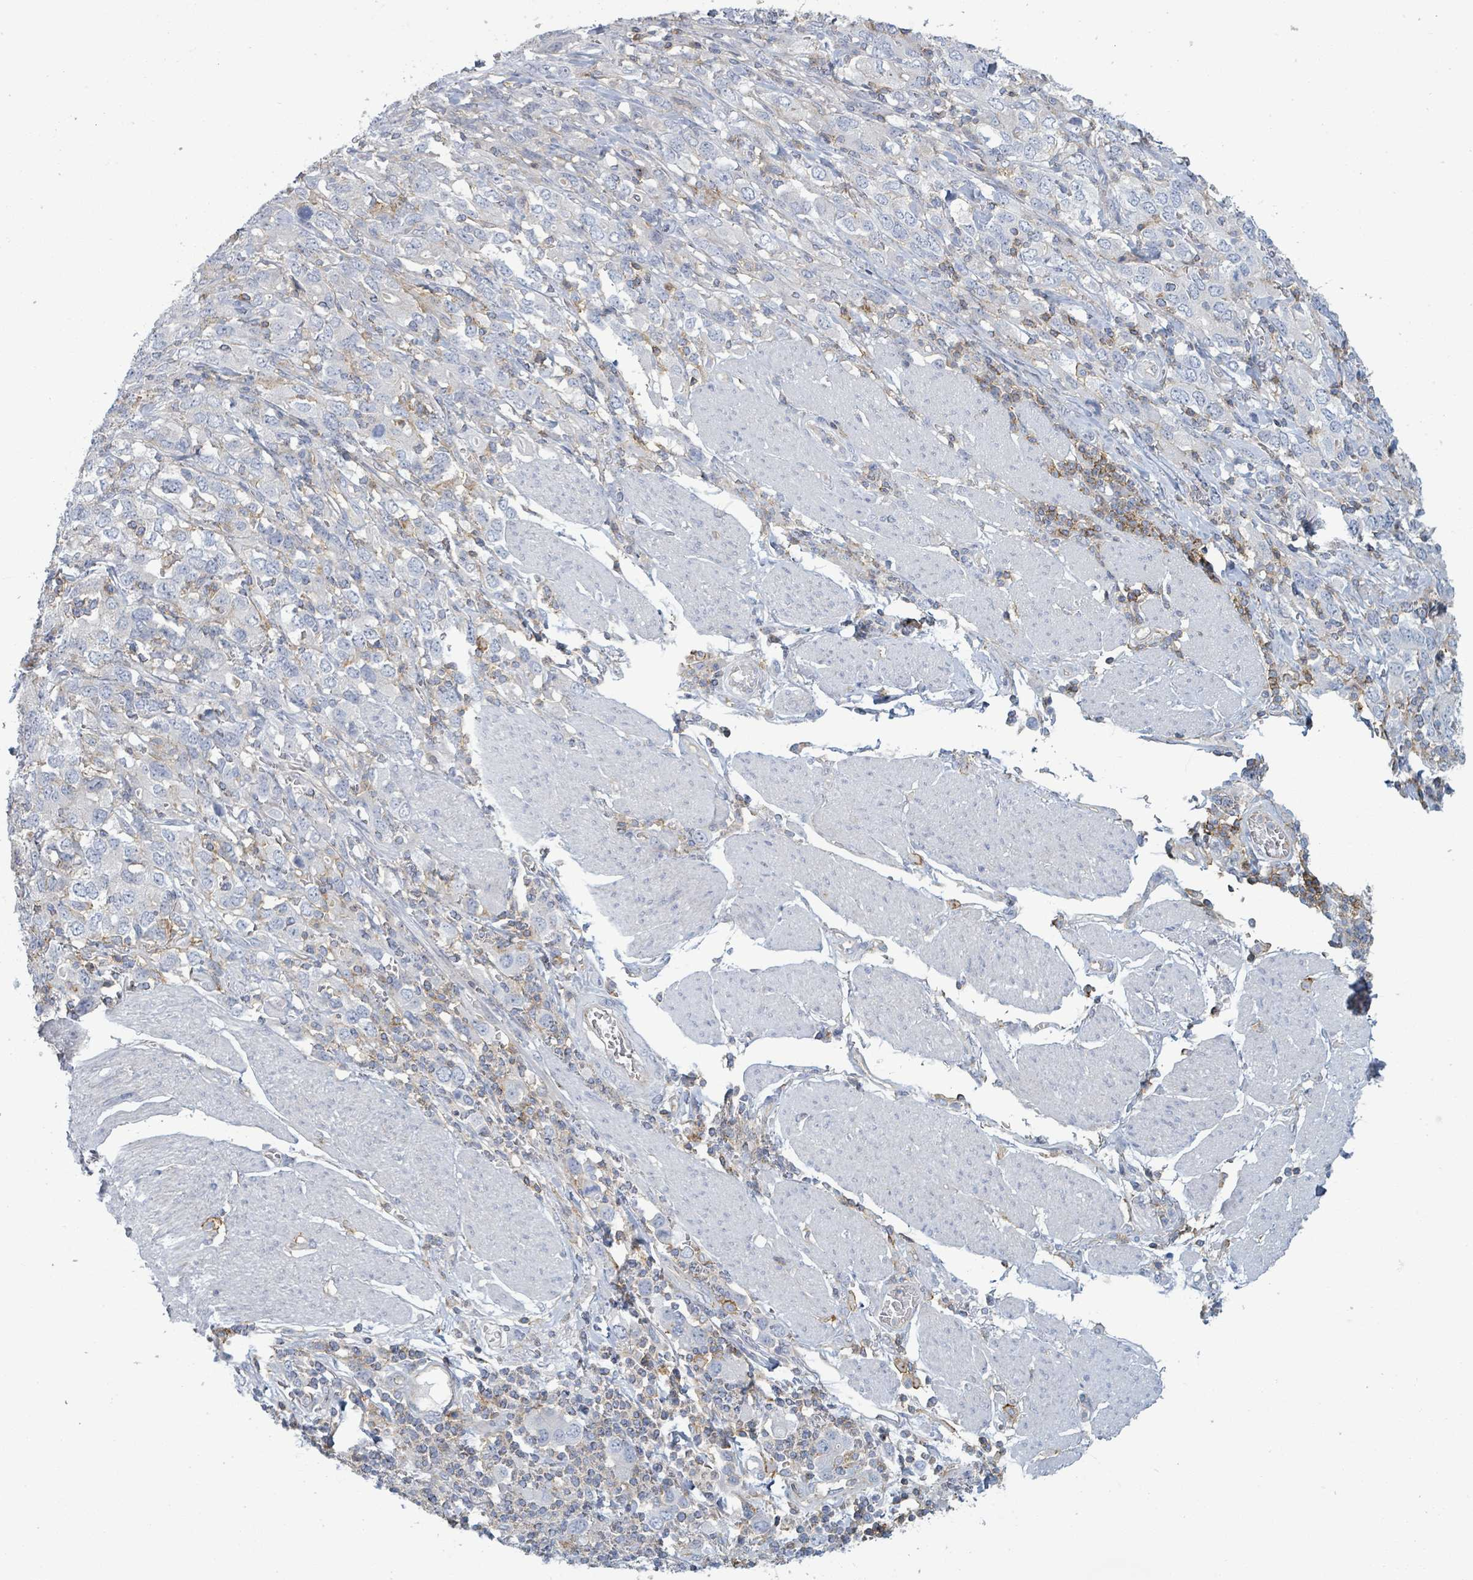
{"staining": {"intensity": "negative", "quantity": "none", "location": "none"}, "tissue": "stomach cancer", "cell_type": "Tumor cells", "image_type": "cancer", "snomed": [{"axis": "morphology", "description": "Adenocarcinoma, NOS"}, {"axis": "topography", "description": "Stomach, upper"}, {"axis": "topography", "description": "Stomach"}], "caption": "Immunohistochemistry image of stomach cancer stained for a protein (brown), which exhibits no positivity in tumor cells.", "gene": "TNFRSF14", "patient": {"sex": "male", "age": 62}}